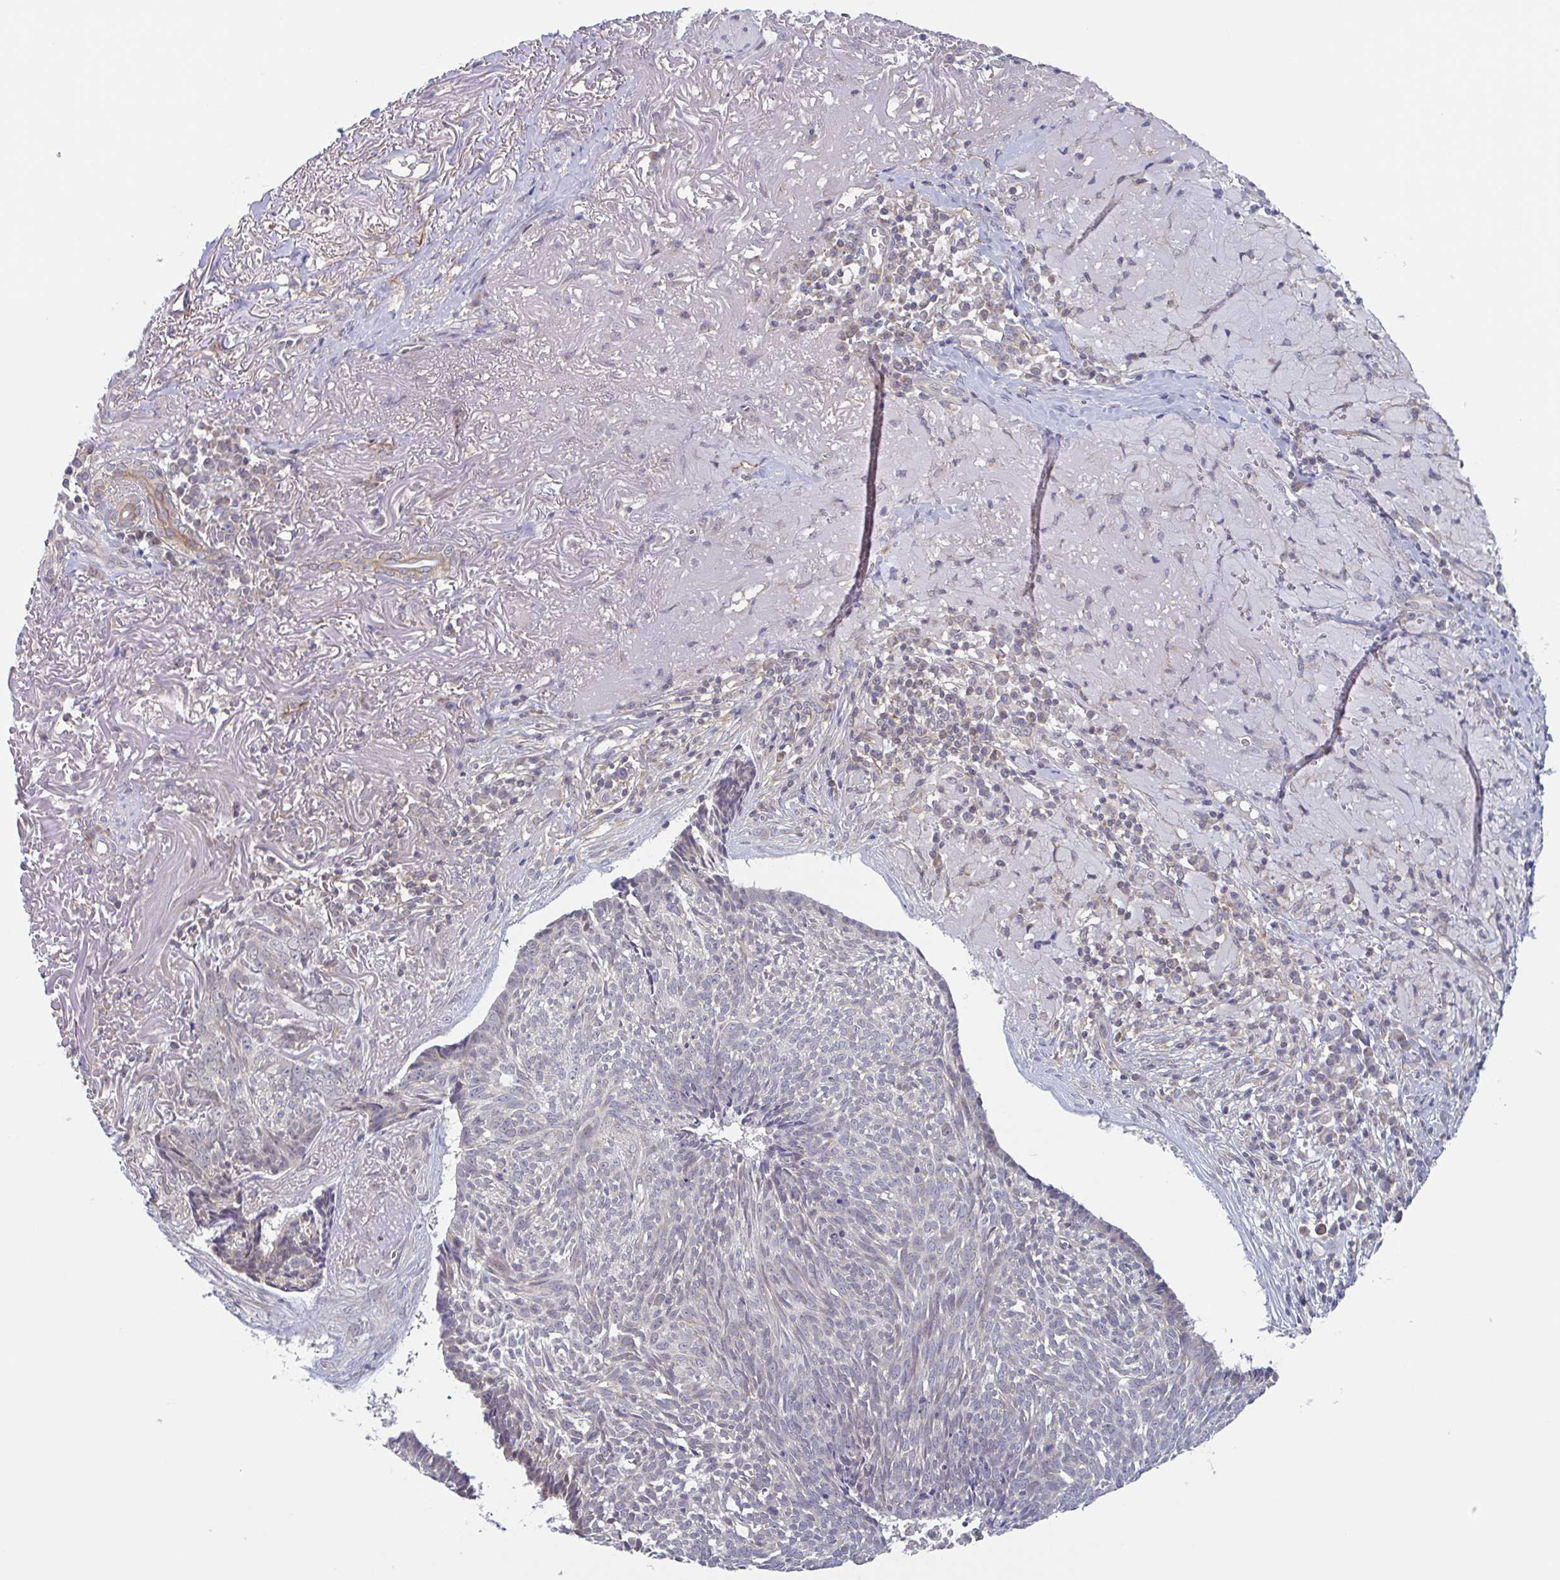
{"staining": {"intensity": "negative", "quantity": "none", "location": "none"}, "tissue": "skin cancer", "cell_type": "Tumor cells", "image_type": "cancer", "snomed": [{"axis": "morphology", "description": "Basal cell carcinoma"}, {"axis": "topography", "description": "Skin"}, {"axis": "topography", "description": "Skin of face"}], "caption": "Tumor cells show no significant expression in basal cell carcinoma (skin).", "gene": "SURF1", "patient": {"sex": "female", "age": 95}}